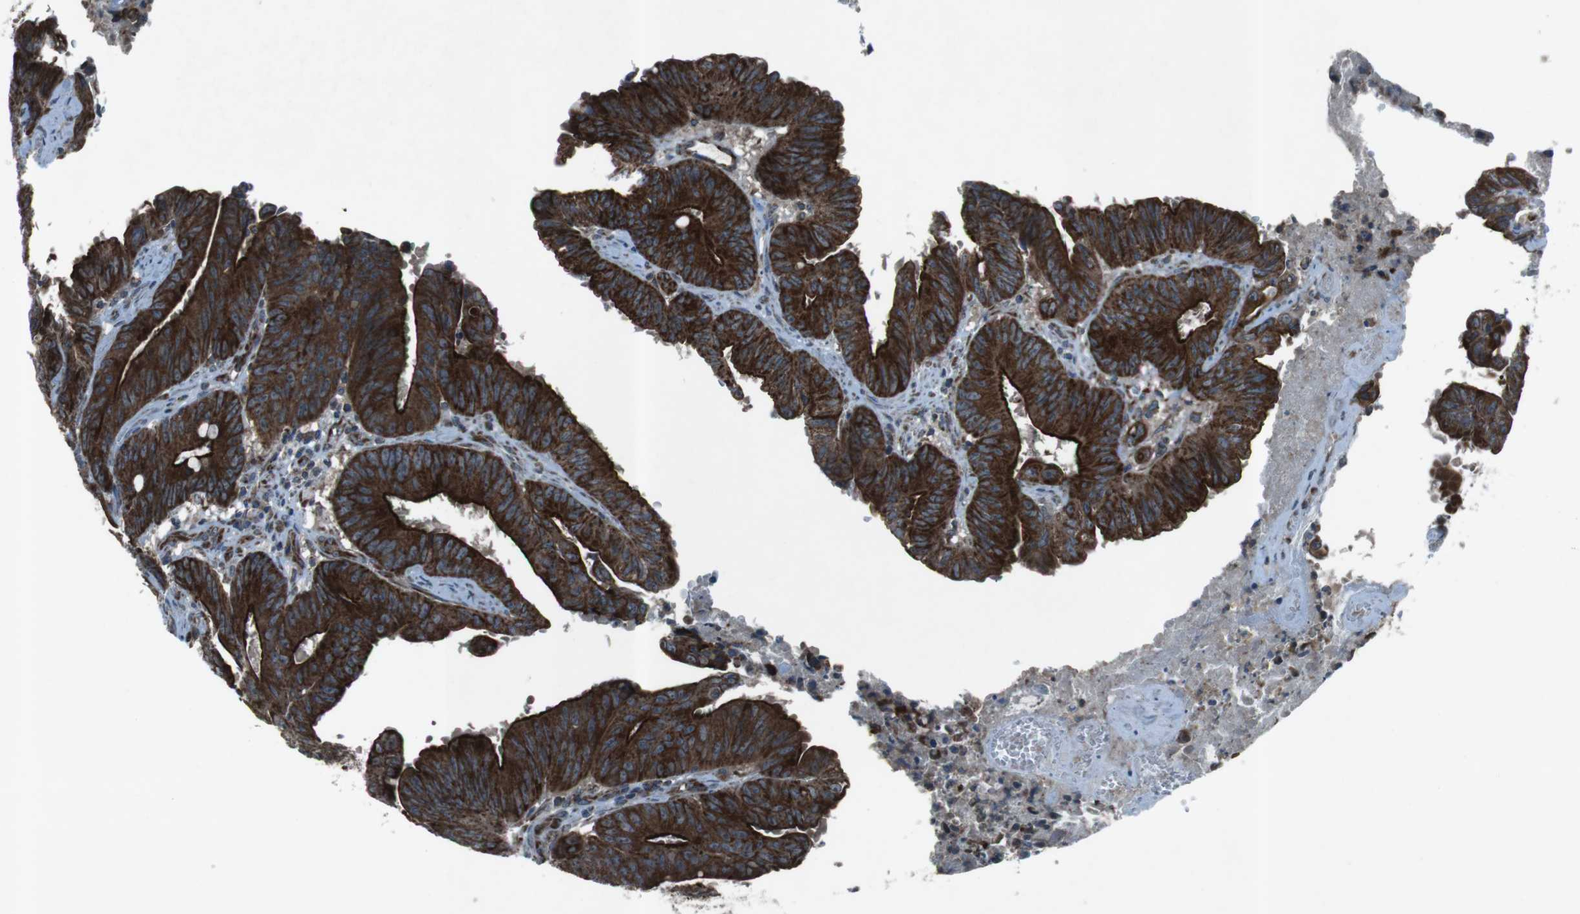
{"staining": {"intensity": "strong", "quantity": "25%-75%", "location": "cytoplasmic/membranous"}, "tissue": "colorectal cancer", "cell_type": "Tumor cells", "image_type": "cancer", "snomed": [{"axis": "morphology", "description": "Adenocarcinoma, NOS"}, {"axis": "topography", "description": "Colon"}], "caption": "Strong cytoplasmic/membranous protein staining is appreciated in approximately 25%-75% of tumor cells in colorectal adenocarcinoma. Nuclei are stained in blue.", "gene": "SLC41A1", "patient": {"sex": "male", "age": 45}}